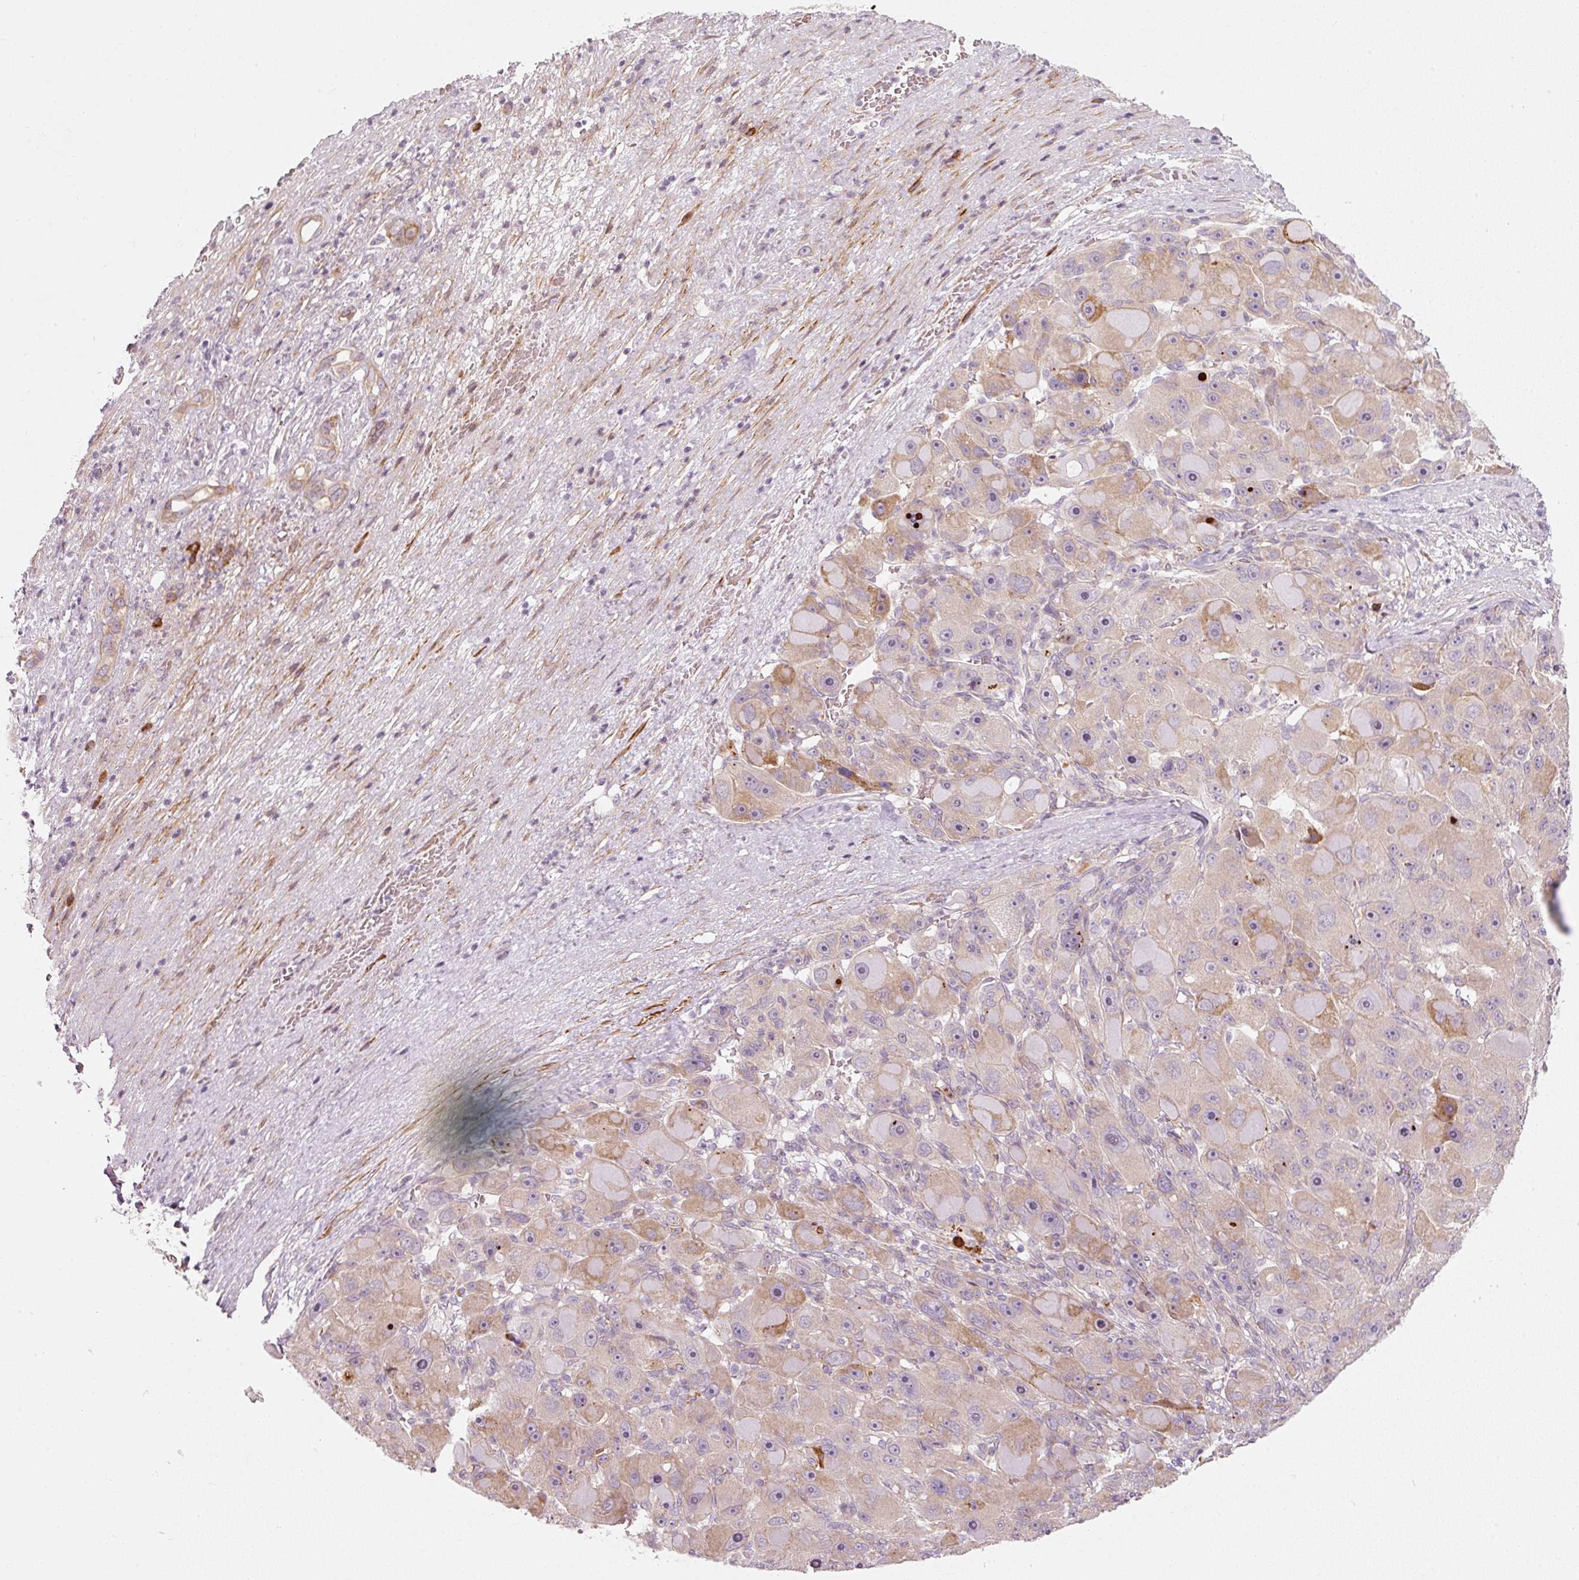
{"staining": {"intensity": "moderate", "quantity": "<25%", "location": "cytoplasmic/membranous"}, "tissue": "liver cancer", "cell_type": "Tumor cells", "image_type": "cancer", "snomed": [{"axis": "morphology", "description": "Carcinoma, Hepatocellular, NOS"}, {"axis": "topography", "description": "Liver"}], "caption": "Protein expression analysis of liver cancer displays moderate cytoplasmic/membranous staining in approximately <25% of tumor cells. (Brightfield microscopy of DAB IHC at high magnification).", "gene": "KCNQ1", "patient": {"sex": "male", "age": 76}}